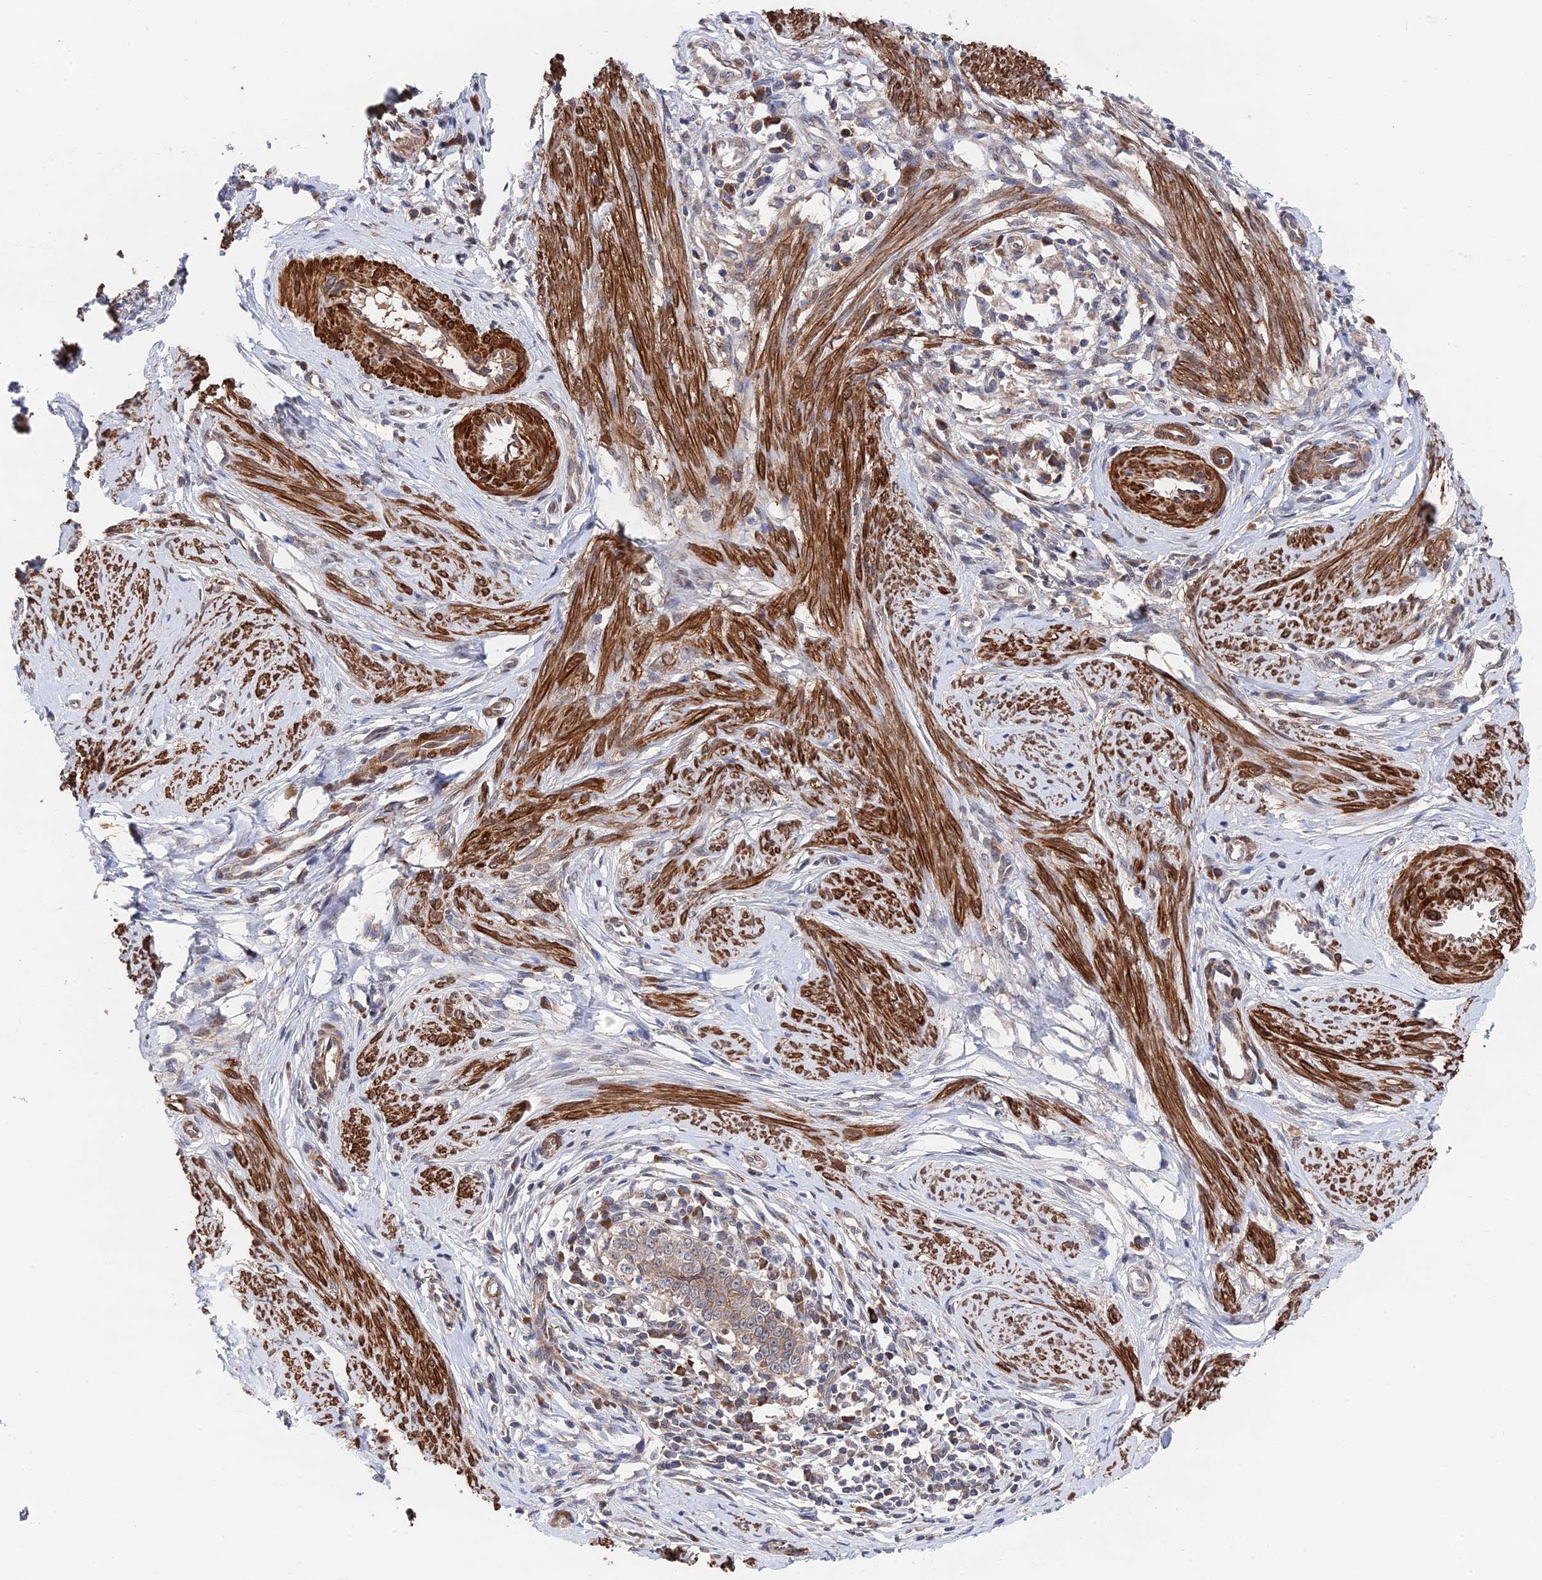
{"staining": {"intensity": "moderate", "quantity": ">75%", "location": "cytoplasmic/membranous"}, "tissue": "cervical cancer", "cell_type": "Tumor cells", "image_type": "cancer", "snomed": [{"axis": "morphology", "description": "Adenocarcinoma, NOS"}, {"axis": "topography", "description": "Cervix"}], "caption": "Immunohistochemical staining of human cervical adenocarcinoma demonstrates medium levels of moderate cytoplasmic/membranous protein staining in about >75% of tumor cells.", "gene": "ZNF320", "patient": {"sex": "female", "age": 36}}